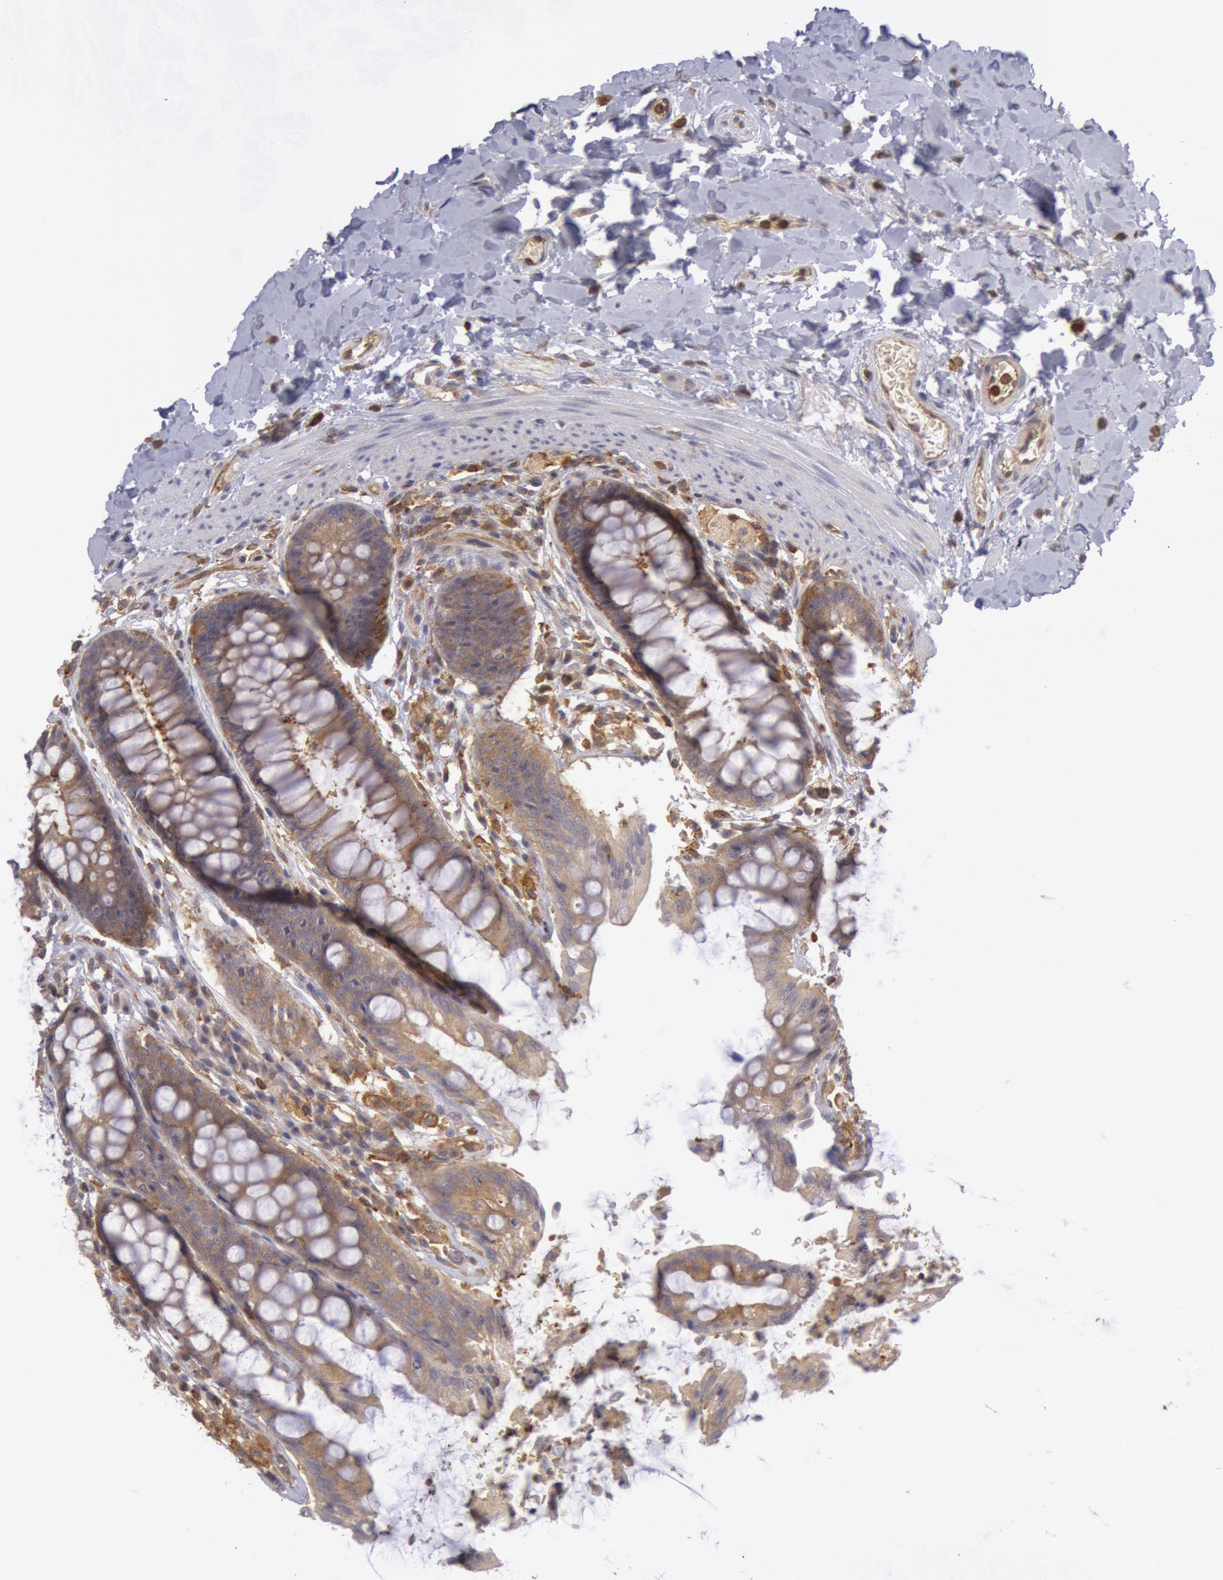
{"staining": {"intensity": "moderate", "quantity": ">75%", "location": "cytoplasmic/membranous"}, "tissue": "rectum", "cell_type": "Glandular cells", "image_type": "normal", "snomed": [{"axis": "morphology", "description": "Normal tissue, NOS"}, {"axis": "topography", "description": "Rectum"}], "caption": "IHC photomicrograph of normal rectum stained for a protein (brown), which demonstrates medium levels of moderate cytoplasmic/membranous expression in approximately >75% of glandular cells.", "gene": "IKBKB", "patient": {"sex": "female", "age": 46}}